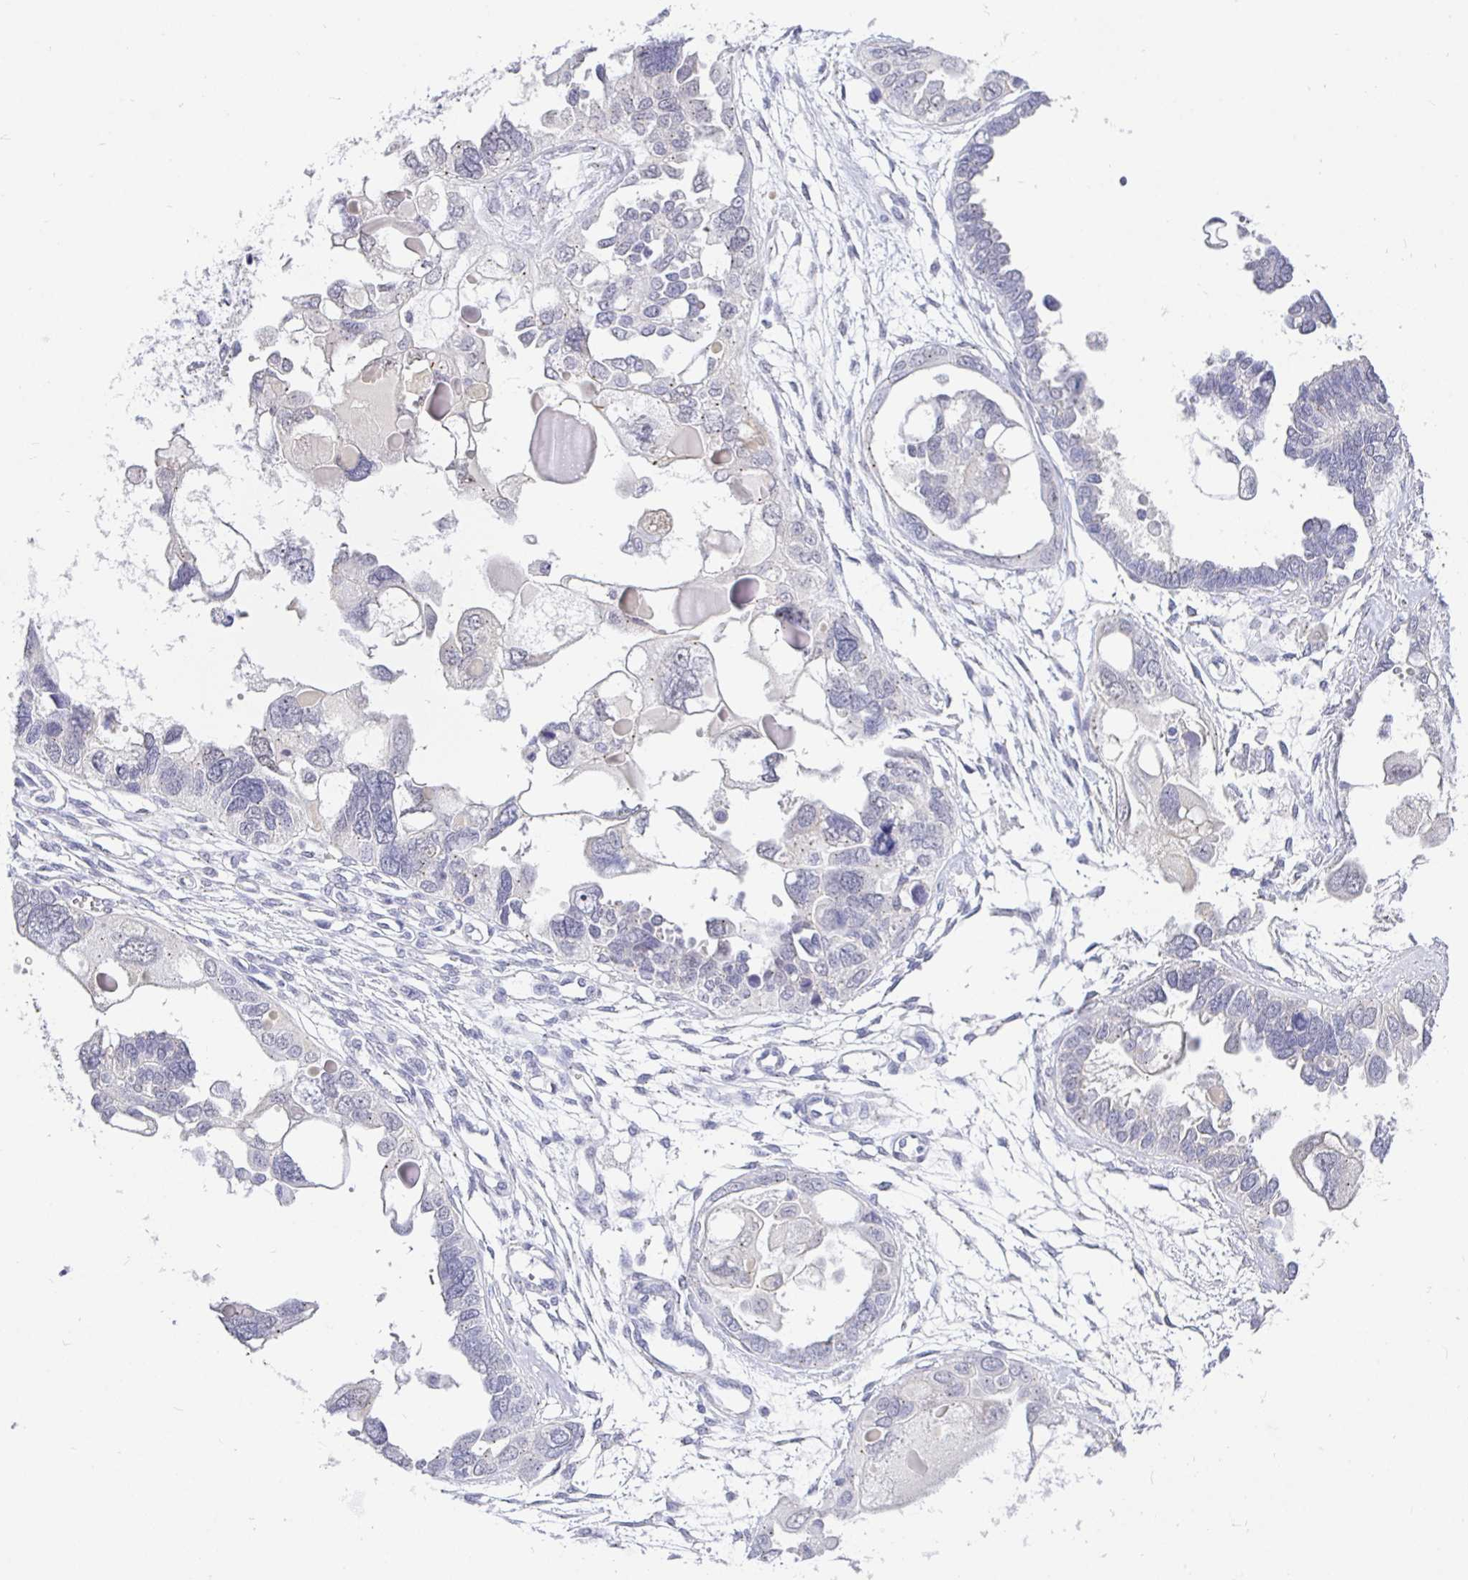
{"staining": {"intensity": "negative", "quantity": "none", "location": "none"}, "tissue": "ovarian cancer", "cell_type": "Tumor cells", "image_type": "cancer", "snomed": [{"axis": "morphology", "description": "Cystadenocarcinoma, serous, NOS"}, {"axis": "topography", "description": "Ovary"}], "caption": "DAB (3,3'-diaminobenzidine) immunohistochemical staining of ovarian cancer displays no significant staining in tumor cells.", "gene": "EZHIP", "patient": {"sex": "female", "age": 51}}